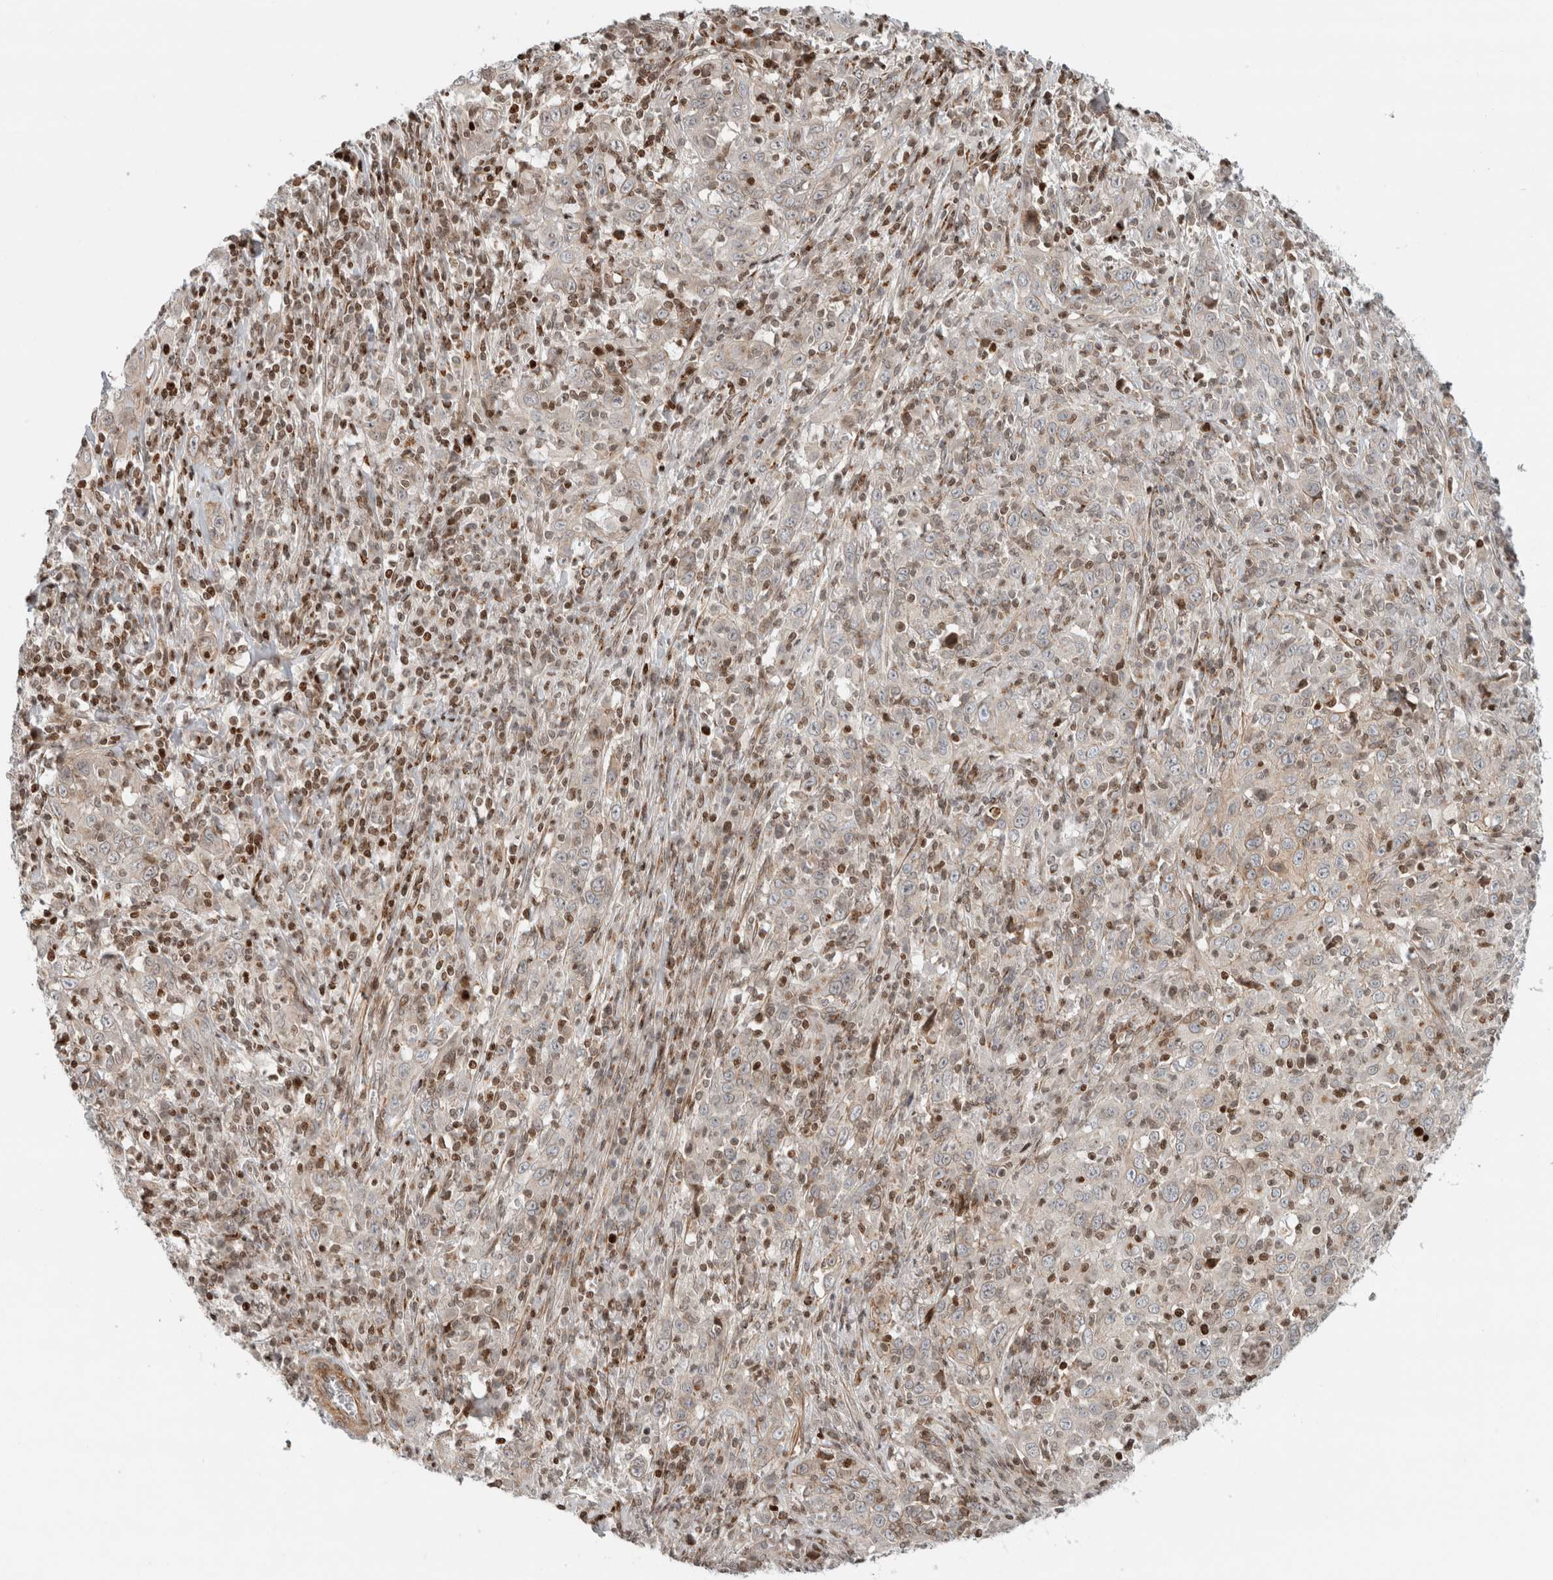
{"staining": {"intensity": "weak", "quantity": "<25%", "location": "cytoplasmic/membranous"}, "tissue": "cervical cancer", "cell_type": "Tumor cells", "image_type": "cancer", "snomed": [{"axis": "morphology", "description": "Squamous cell carcinoma, NOS"}, {"axis": "topography", "description": "Cervix"}], "caption": "Cervical cancer was stained to show a protein in brown. There is no significant expression in tumor cells.", "gene": "GINS4", "patient": {"sex": "female", "age": 46}}